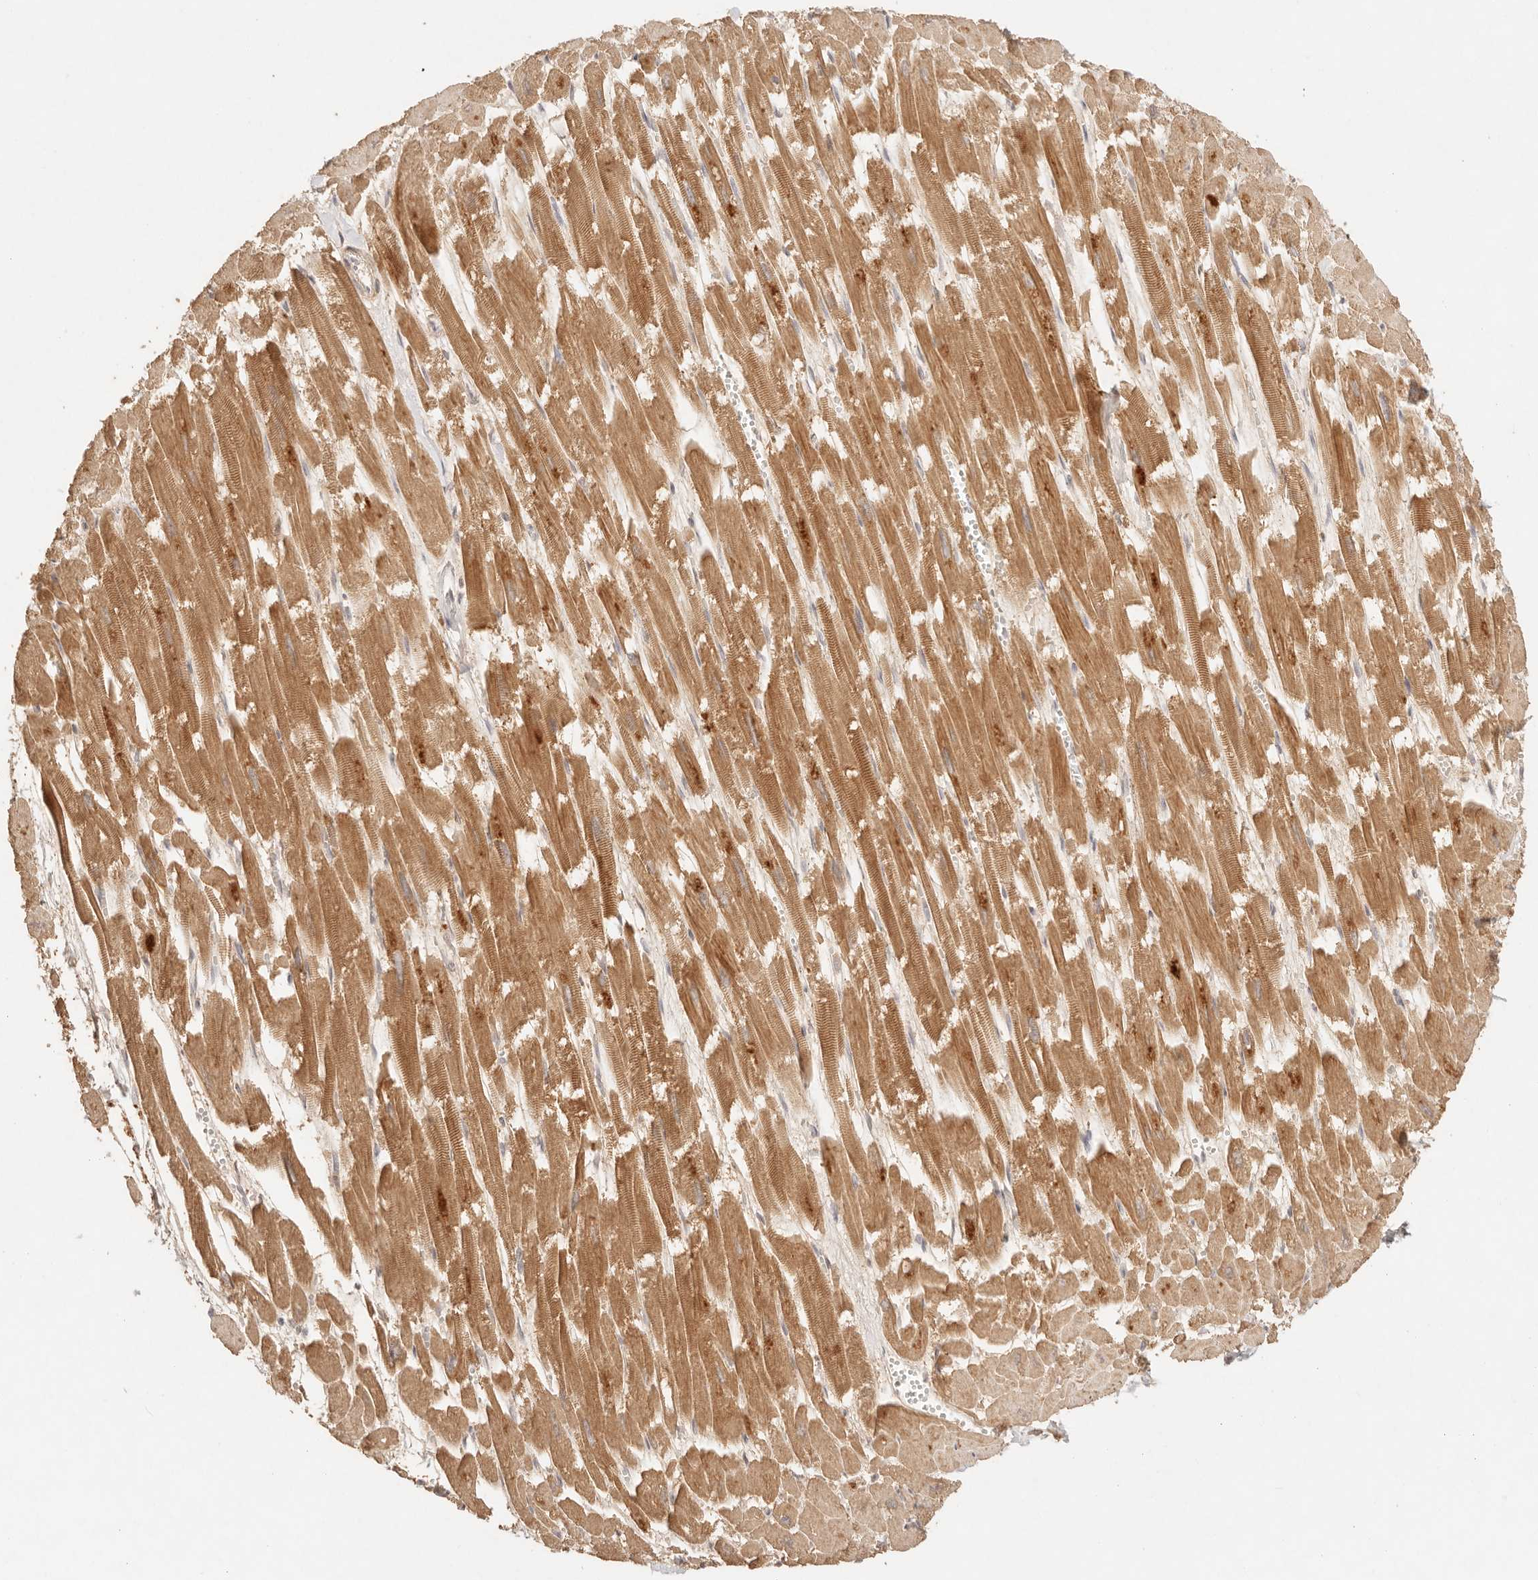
{"staining": {"intensity": "moderate", "quantity": ">75%", "location": "cytoplasmic/membranous"}, "tissue": "heart muscle", "cell_type": "Cardiomyocytes", "image_type": "normal", "snomed": [{"axis": "morphology", "description": "Normal tissue, NOS"}, {"axis": "topography", "description": "Heart"}], "caption": "Immunohistochemical staining of unremarkable human heart muscle reveals >75% levels of moderate cytoplasmic/membranous protein expression in about >75% of cardiomyocytes. Nuclei are stained in blue.", "gene": "PHLDA3", "patient": {"sex": "male", "age": 54}}